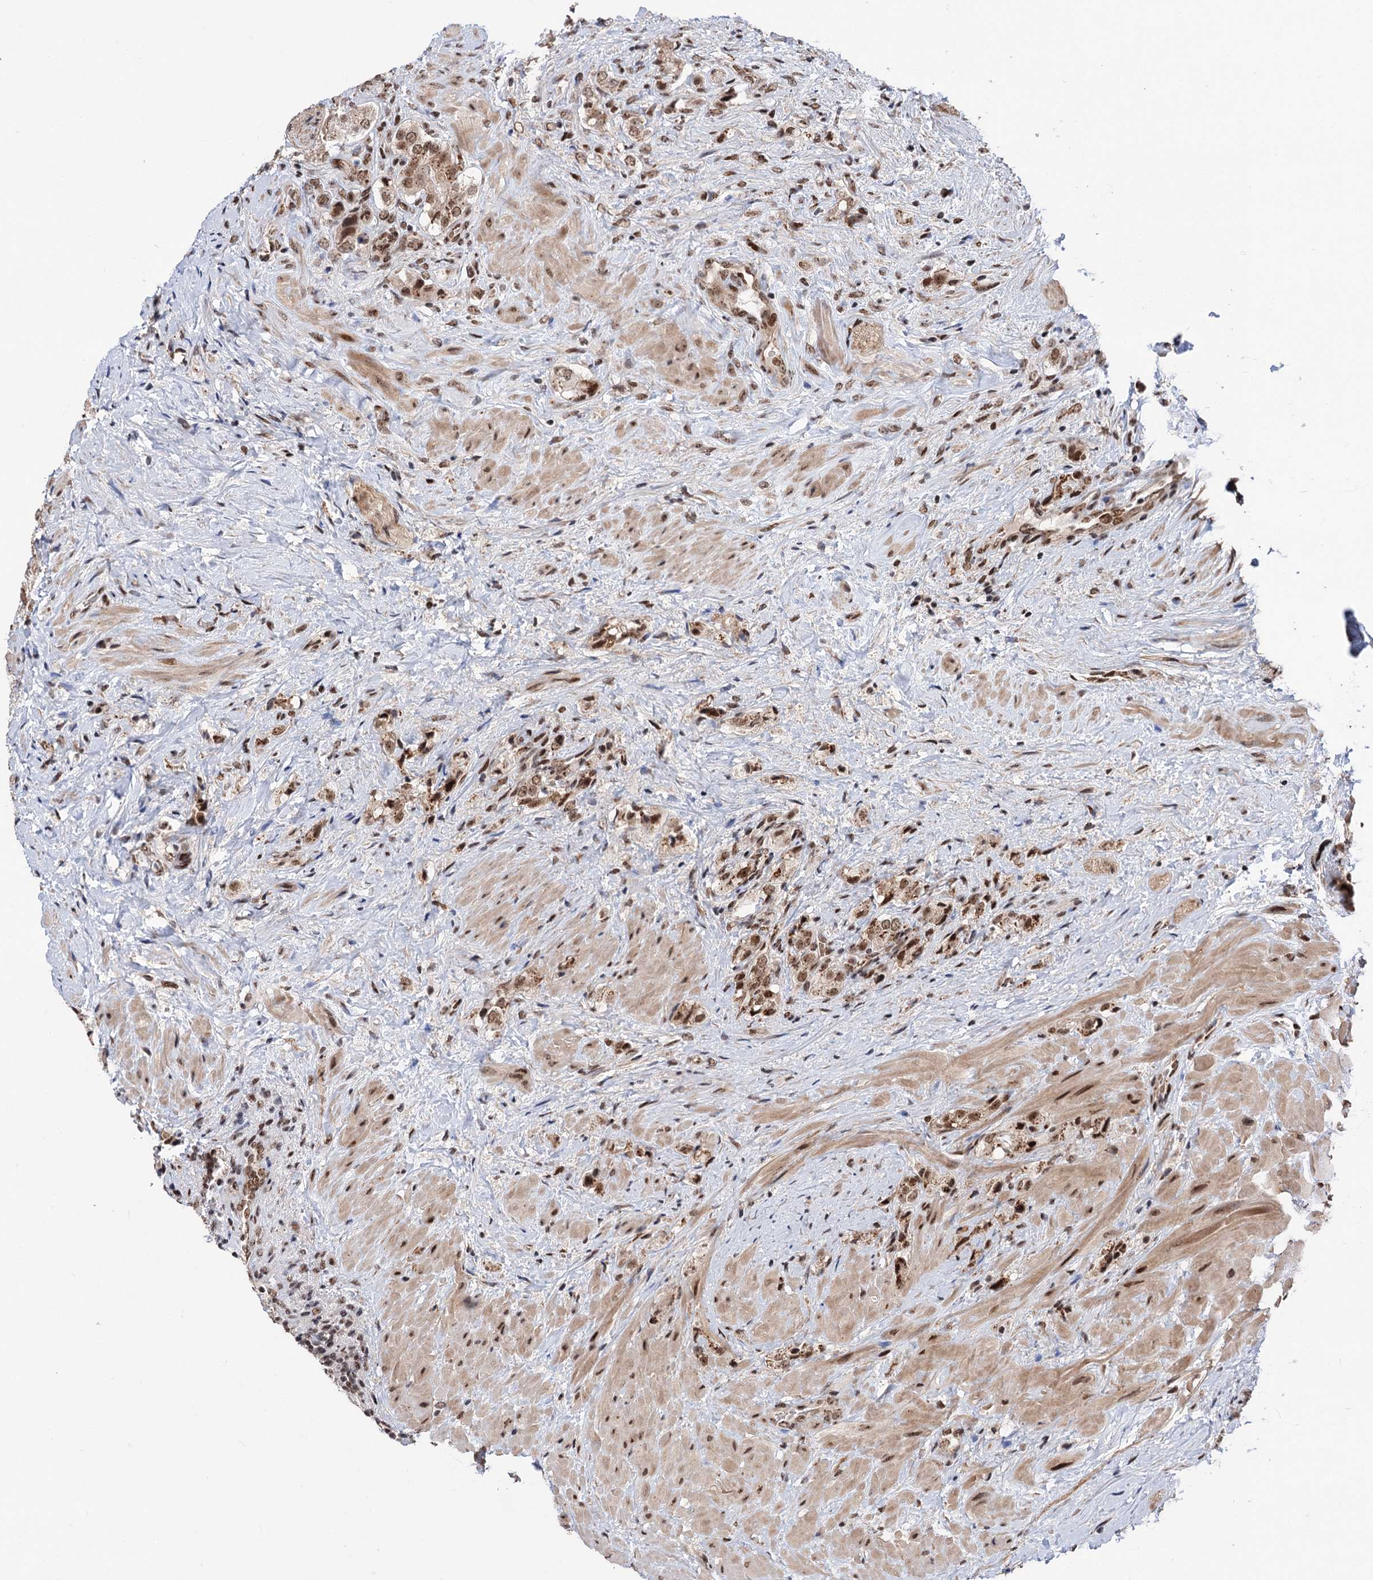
{"staining": {"intensity": "moderate", "quantity": ">75%", "location": "nuclear"}, "tissue": "prostate cancer", "cell_type": "Tumor cells", "image_type": "cancer", "snomed": [{"axis": "morphology", "description": "Adenocarcinoma, High grade"}, {"axis": "topography", "description": "Prostate"}], "caption": "Approximately >75% of tumor cells in human prostate cancer (high-grade adenocarcinoma) show moderate nuclear protein staining as visualized by brown immunohistochemical staining.", "gene": "MAML1", "patient": {"sex": "male", "age": 65}}